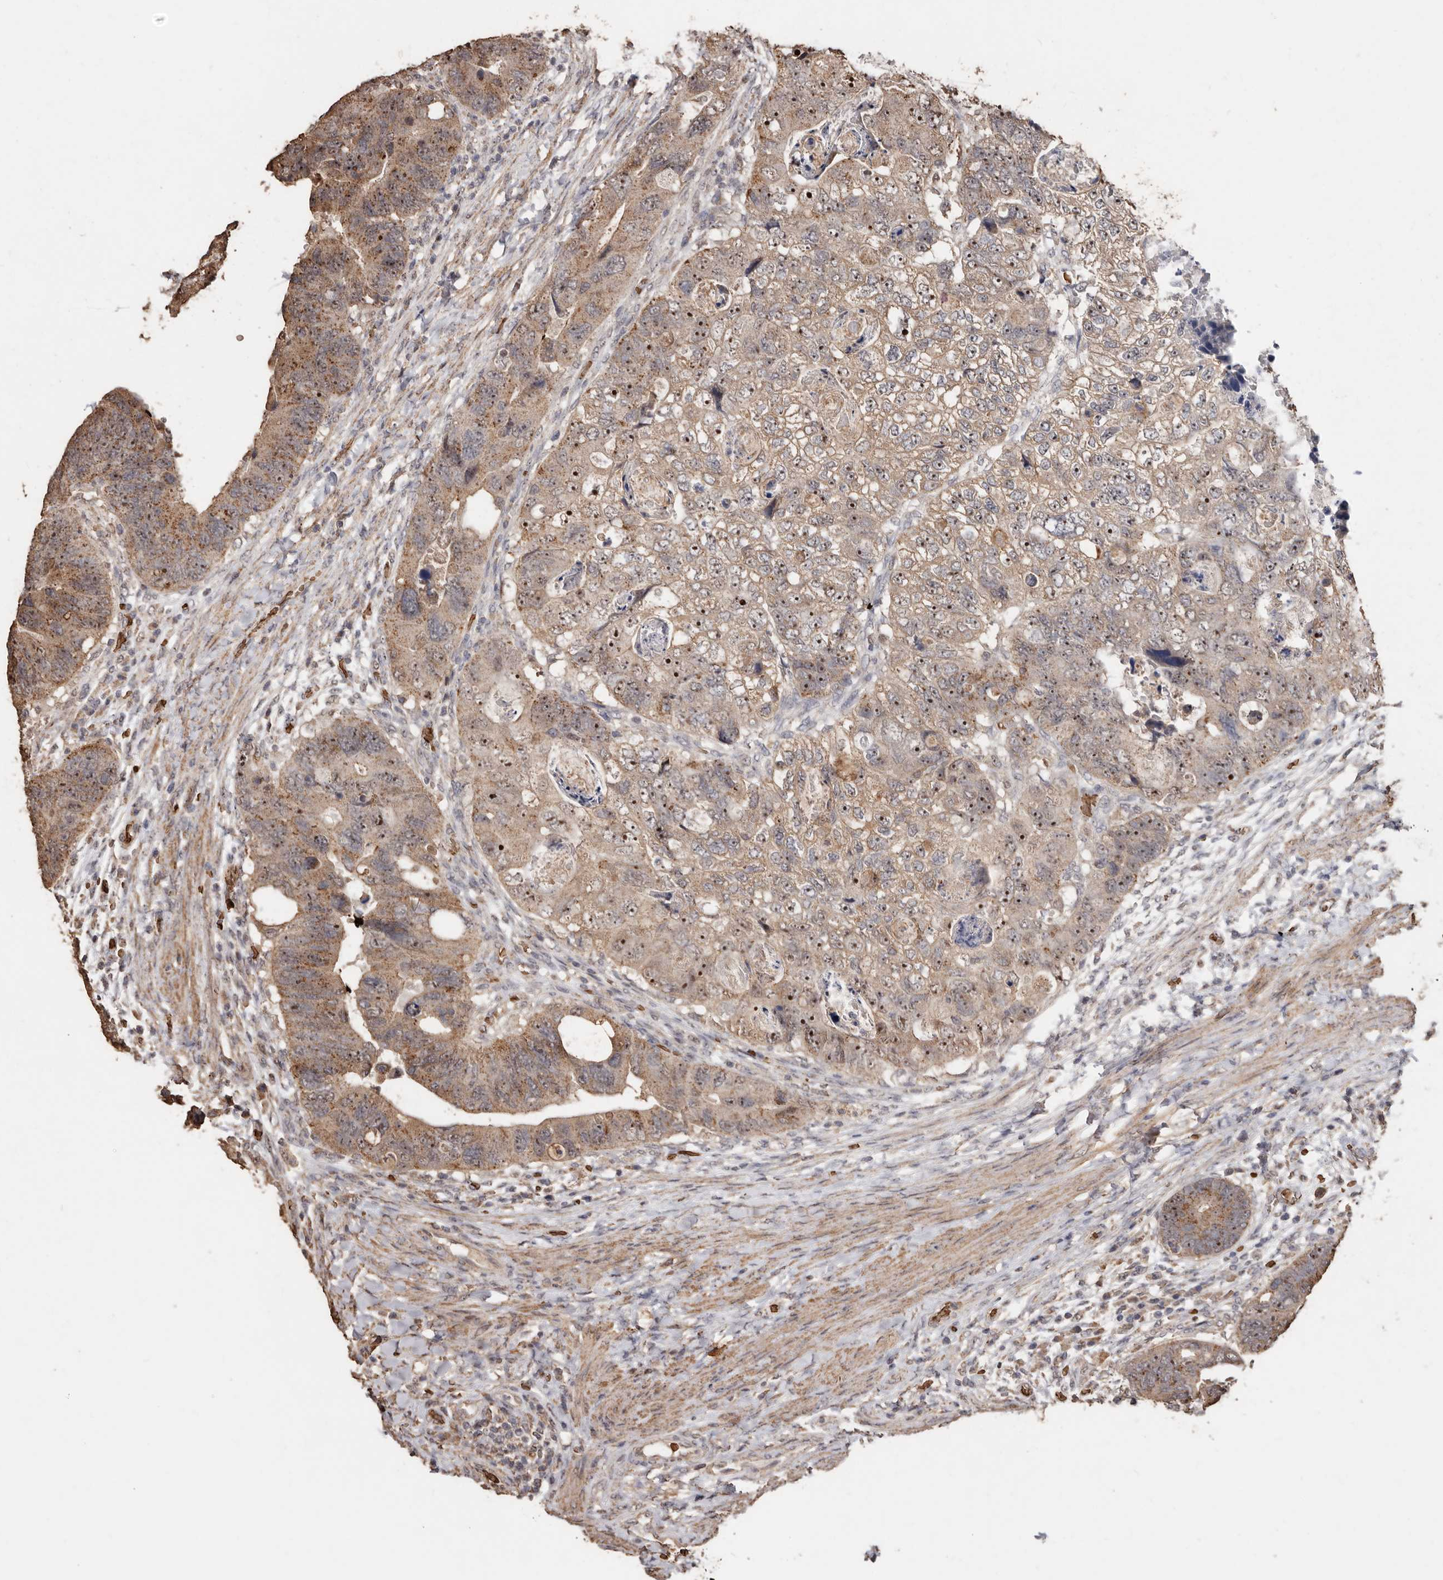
{"staining": {"intensity": "moderate", "quantity": ">75%", "location": "cytoplasmic/membranous,nuclear"}, "tissue": "colorectal cancer", "cell_type": "Tumor cells", "image_type": "cancer", "snomed": [{"axis": "morphology", "description": "Adenocarcinoma, NOS"}, {"axis": "topography", "description": "Rectum"}], "caption": "This histopathology image reveals adenocarcinoma (colorectal) stained with IHC to label a protein in brown. The cytoplasmic/membranous and nuclear of tumor cells show moderate positivity for the protein. Nuclei are counter-stained blue.", "gene": "GRAMD2A", "patient": {"sex": "male", "age": 59}}